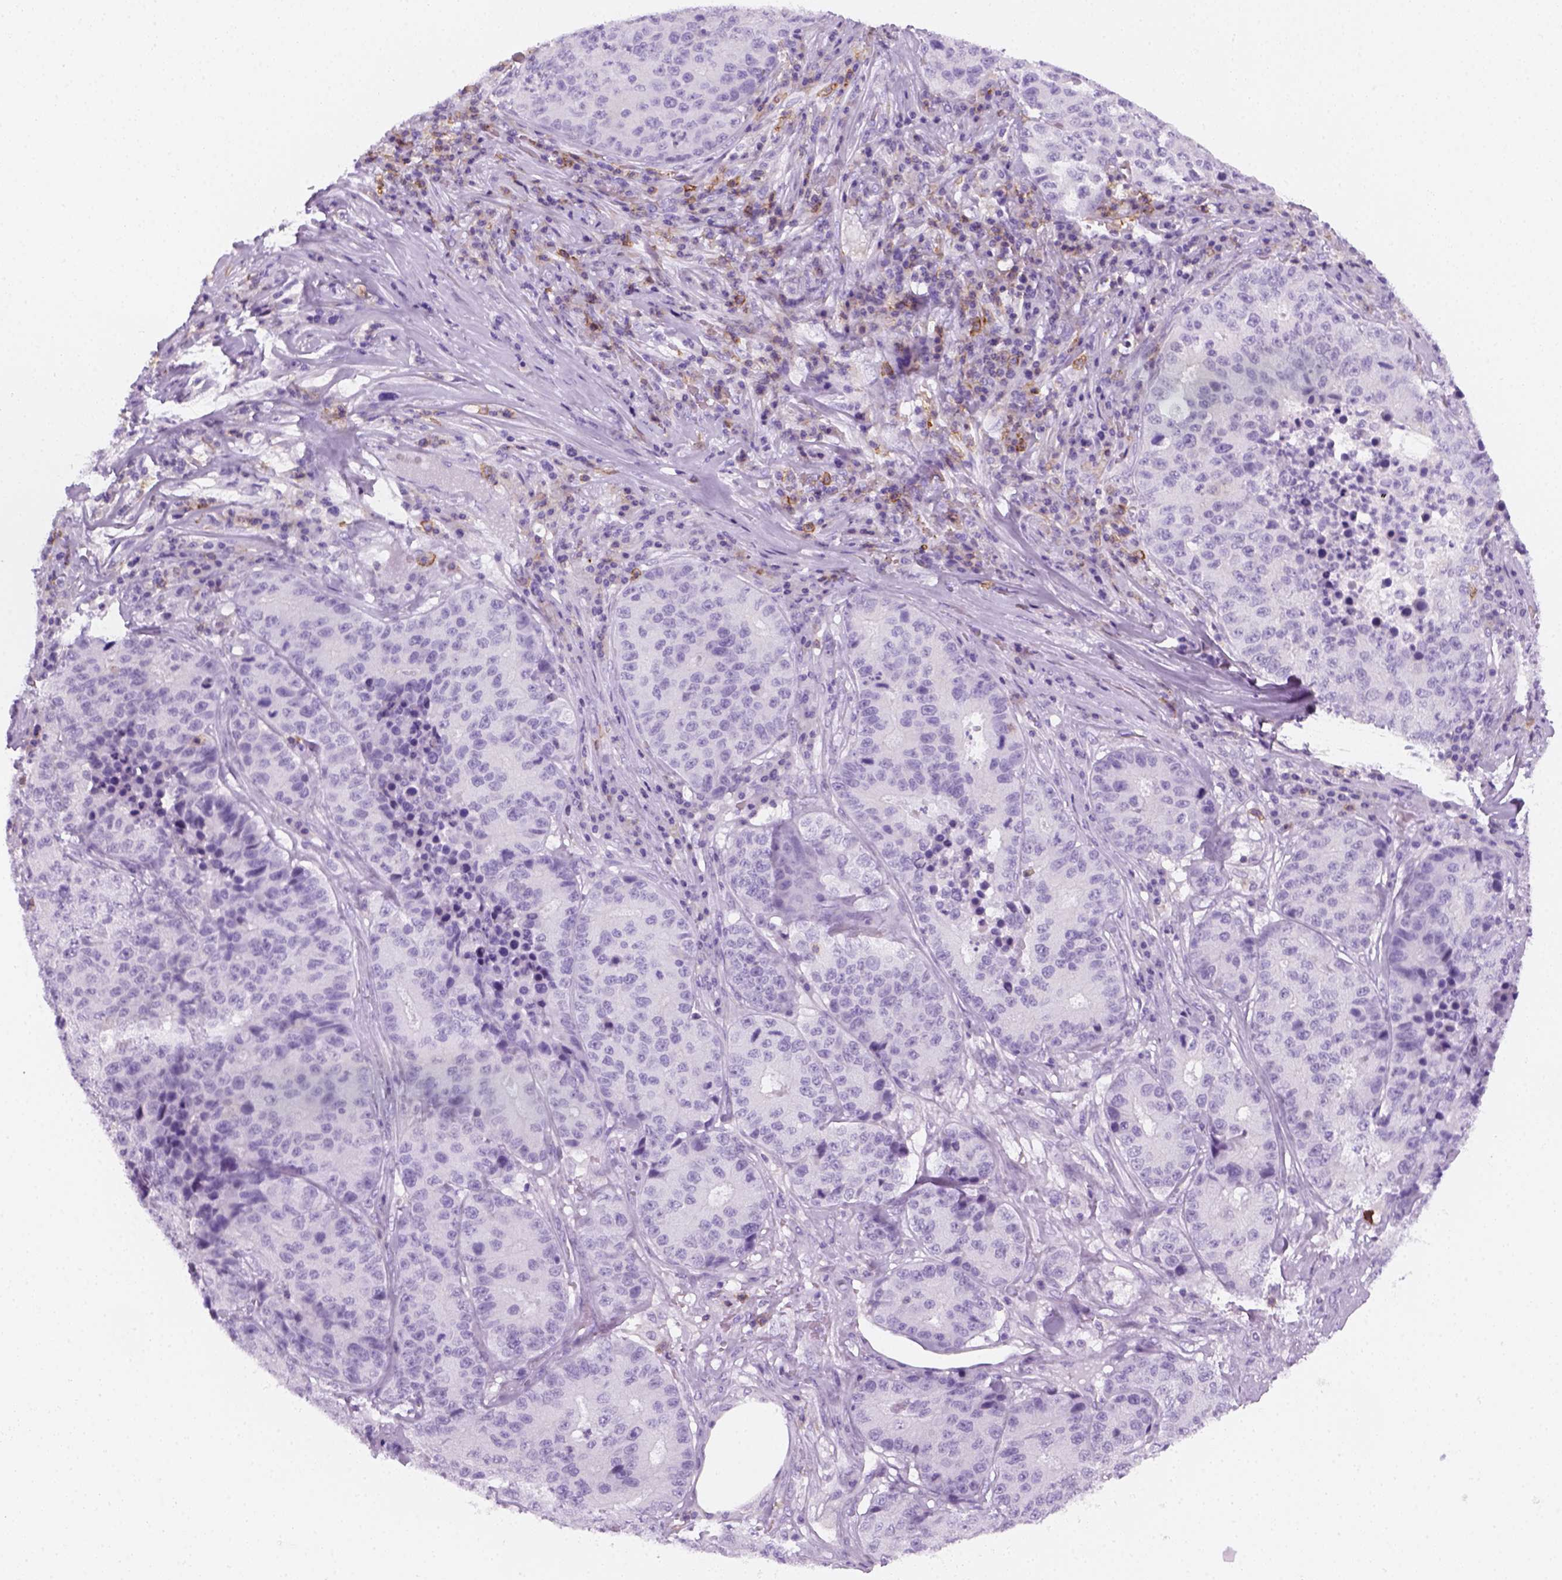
{"staining": {"intensity": "negative", "quantity": "none", "location": "none"}, "tissue": "stomach cancer", "cell_type": "Tumor cells", "image_type": "cancer", "snomed": [{"axis": "morphology", "description": "Adenocarcinoma, NOS"}, {"axis": "topography", "description": "Stomach"}], "caption": "There is no significant expression in tumor cells of stomach cancer (adenocarcinoma).", "gene": "AQP3", "patient": {"sex": "male", "age": 71}}